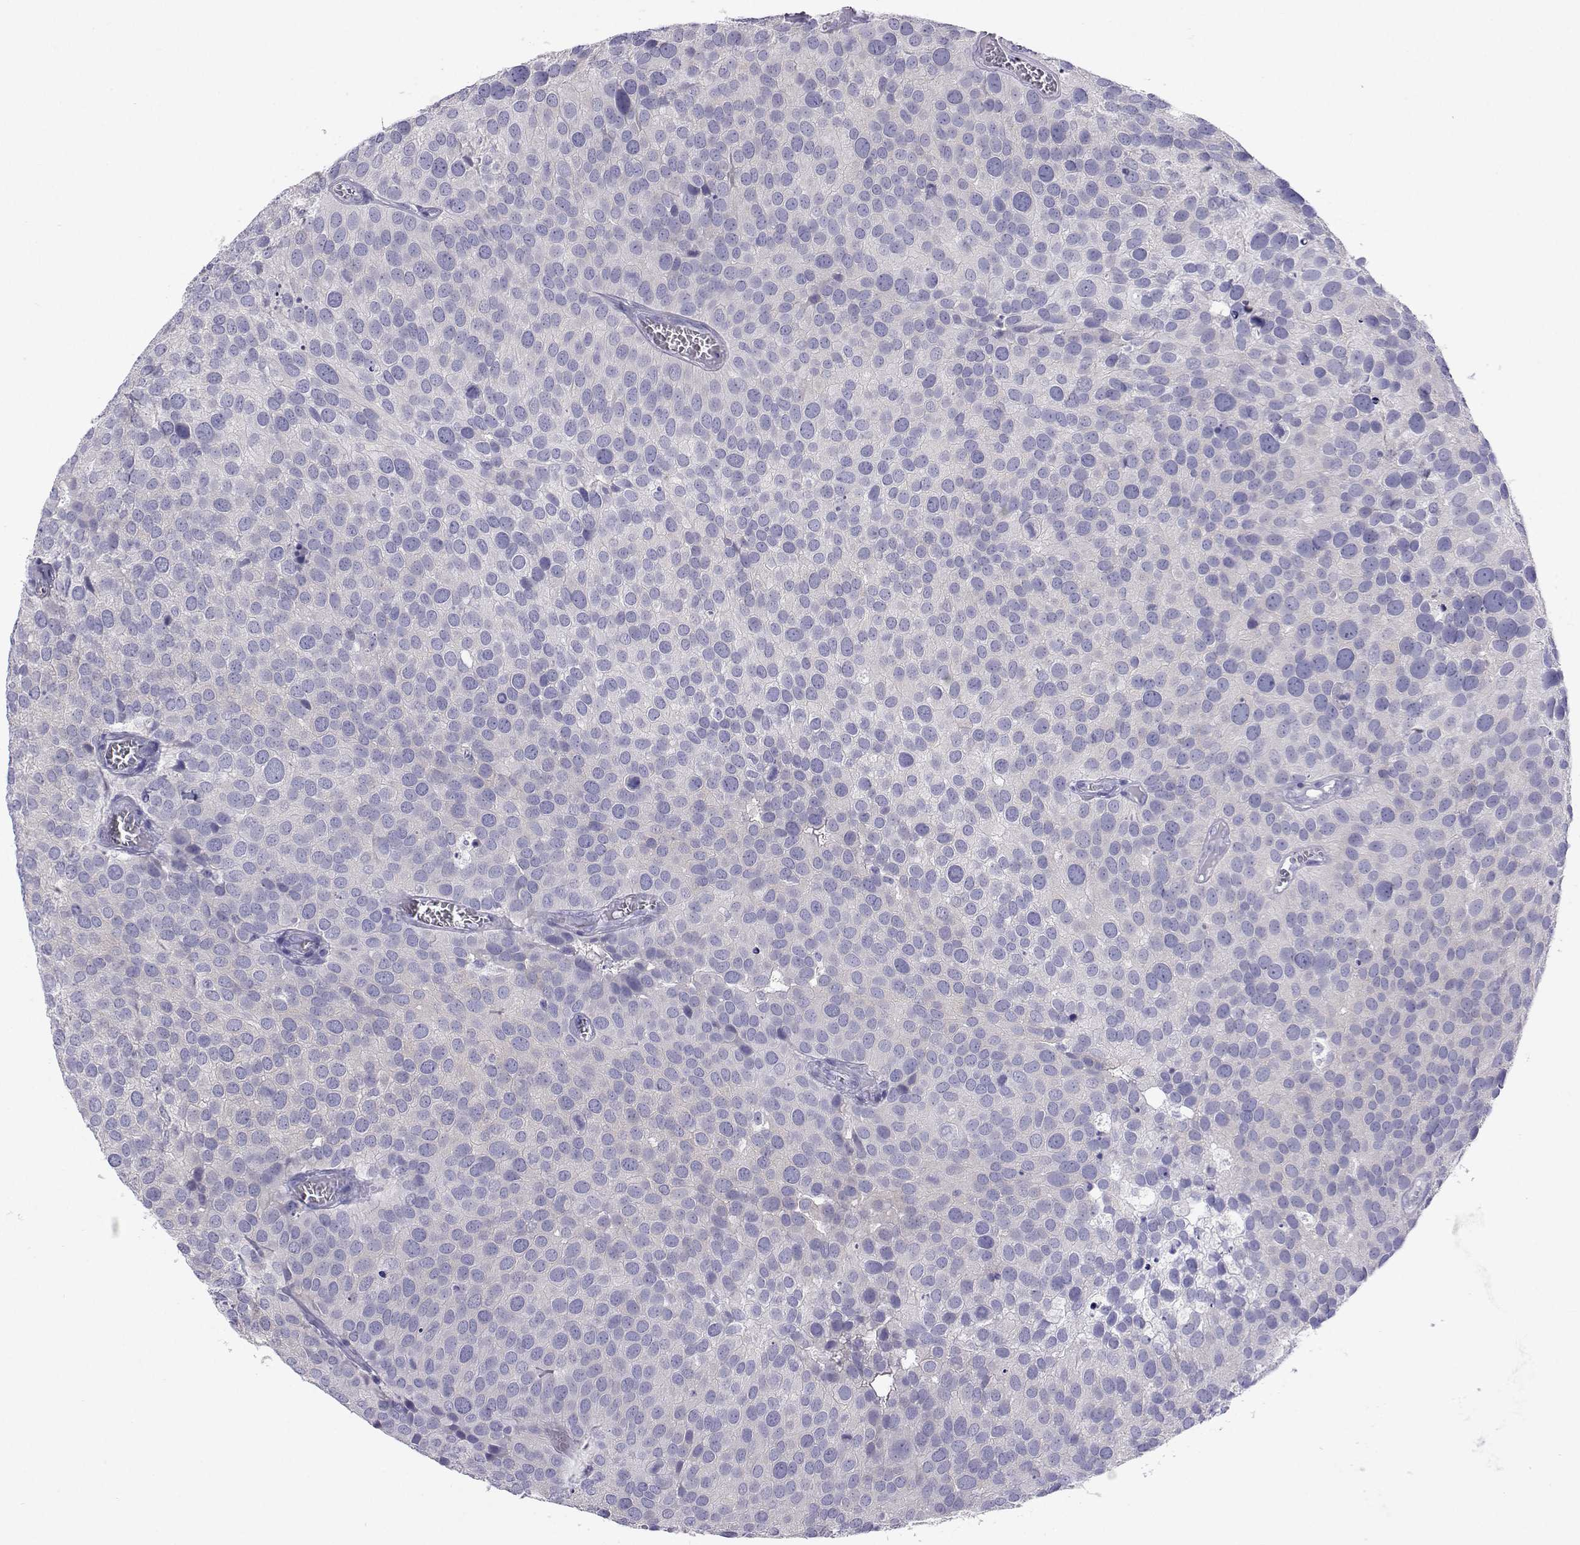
{"staining": {"intensity": "negative", "quantity": "none", "location": "none"}, "tissue": "urothelial cancer", "cell_type": "Tumor cells", "image_type": "cancer", "snomed": [{"axis": "morphology", "description": "Urothelial carcinoma, Low grade"}, {"axis": "topography", "description": "Urinary bladder"}], "caption": "Tumor cells show no significant protein expression in urothelial cancer.", "gene": "PLIN4", "patient": {"sex": "female", "age": 69}}